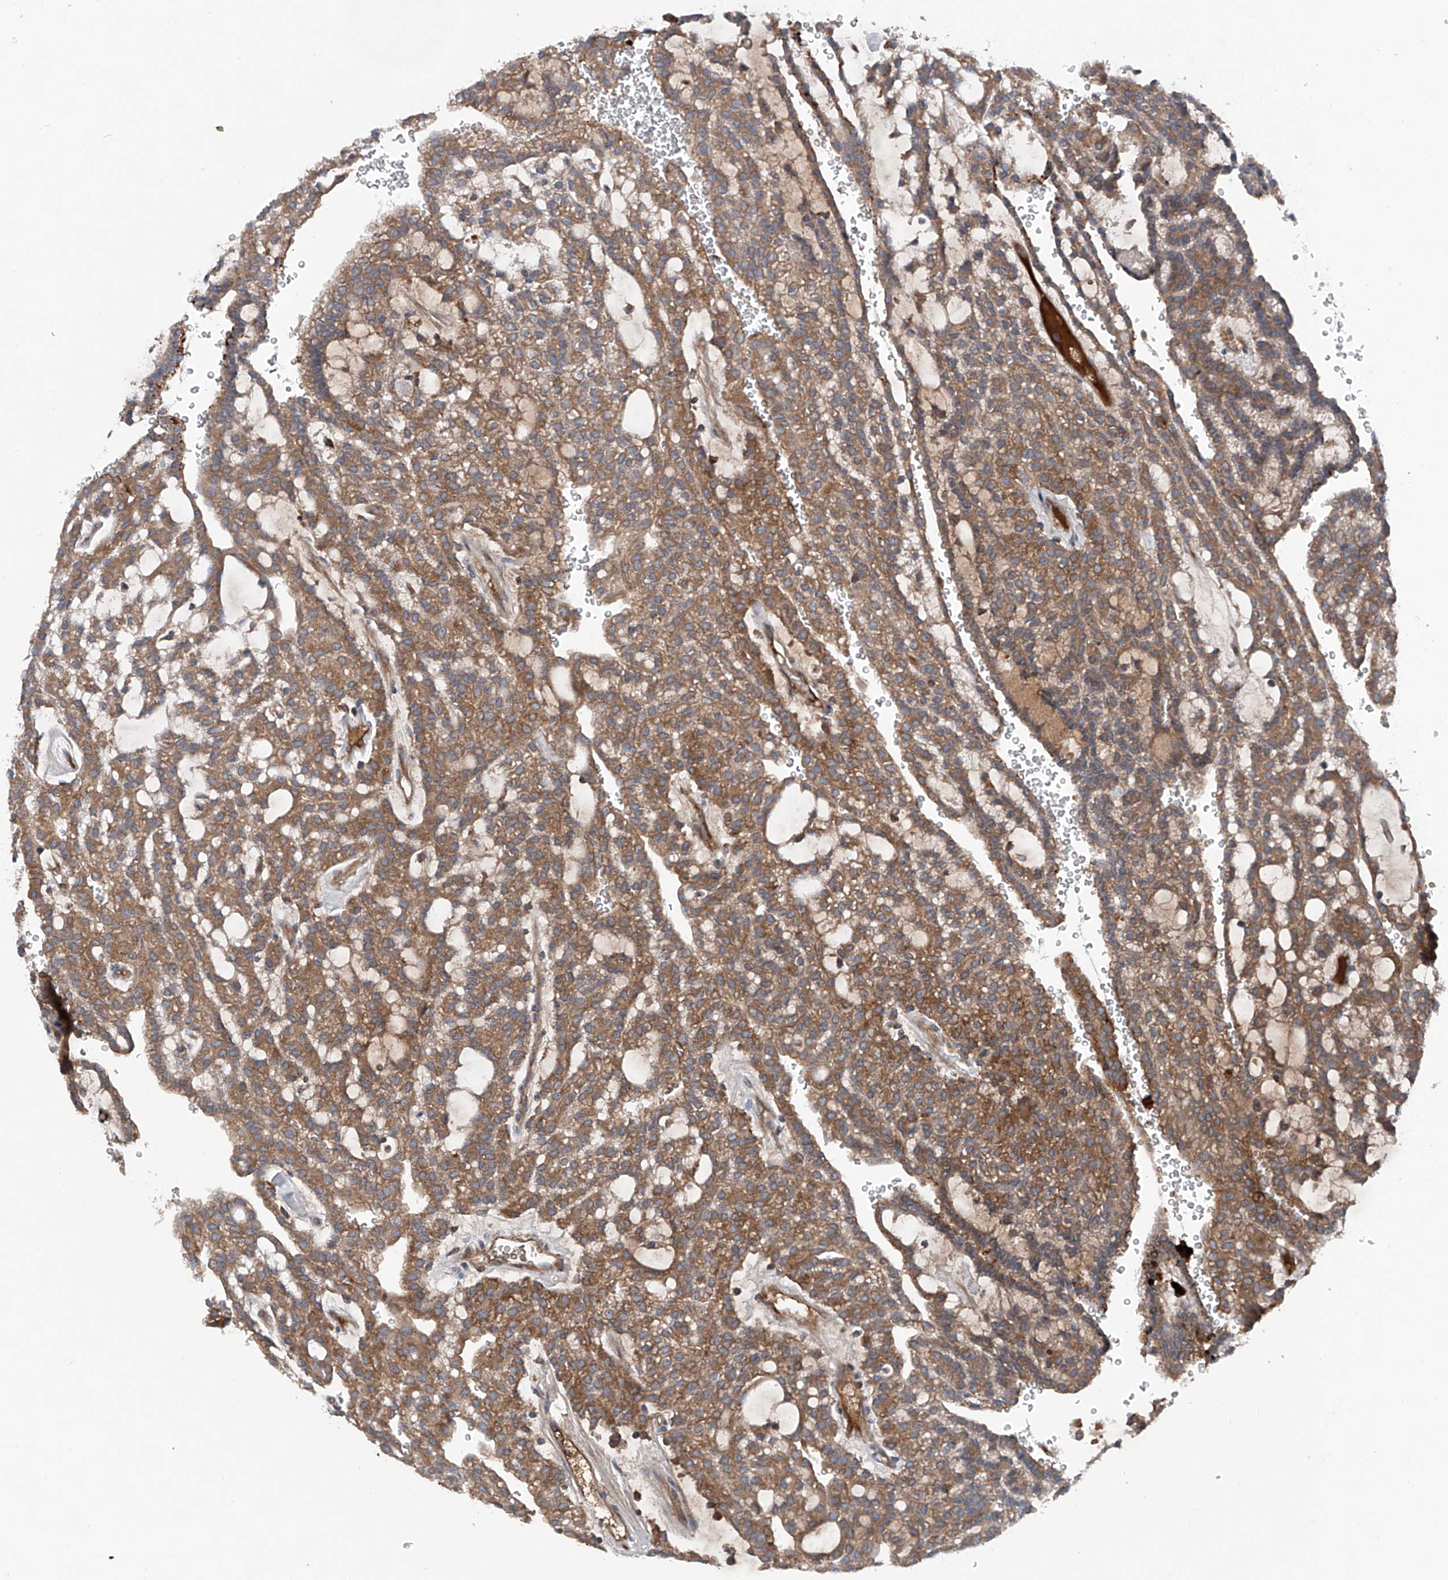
{"staining": {"intensity": "moderate", "quantity": ">75%", "location": "cytoplasmic/membranous"}, "tissue": "renal cancer", "cell_type": "Tumor cells", "image_type": "cancer", "snomed": [{"axis": "morphology", "description": "Adenocarcinoma, NOS"}, {"axis": "topography", "description": "Kidney"}], "caption": "Immunohistochemical staining of renal adenocarcinoma exhibits medium levels of moderate cytoplasmic/membranous staining in about >75% of tumor cells.", "gene": "ASCC3", "patient": {"sex": "male", "age": 63}}